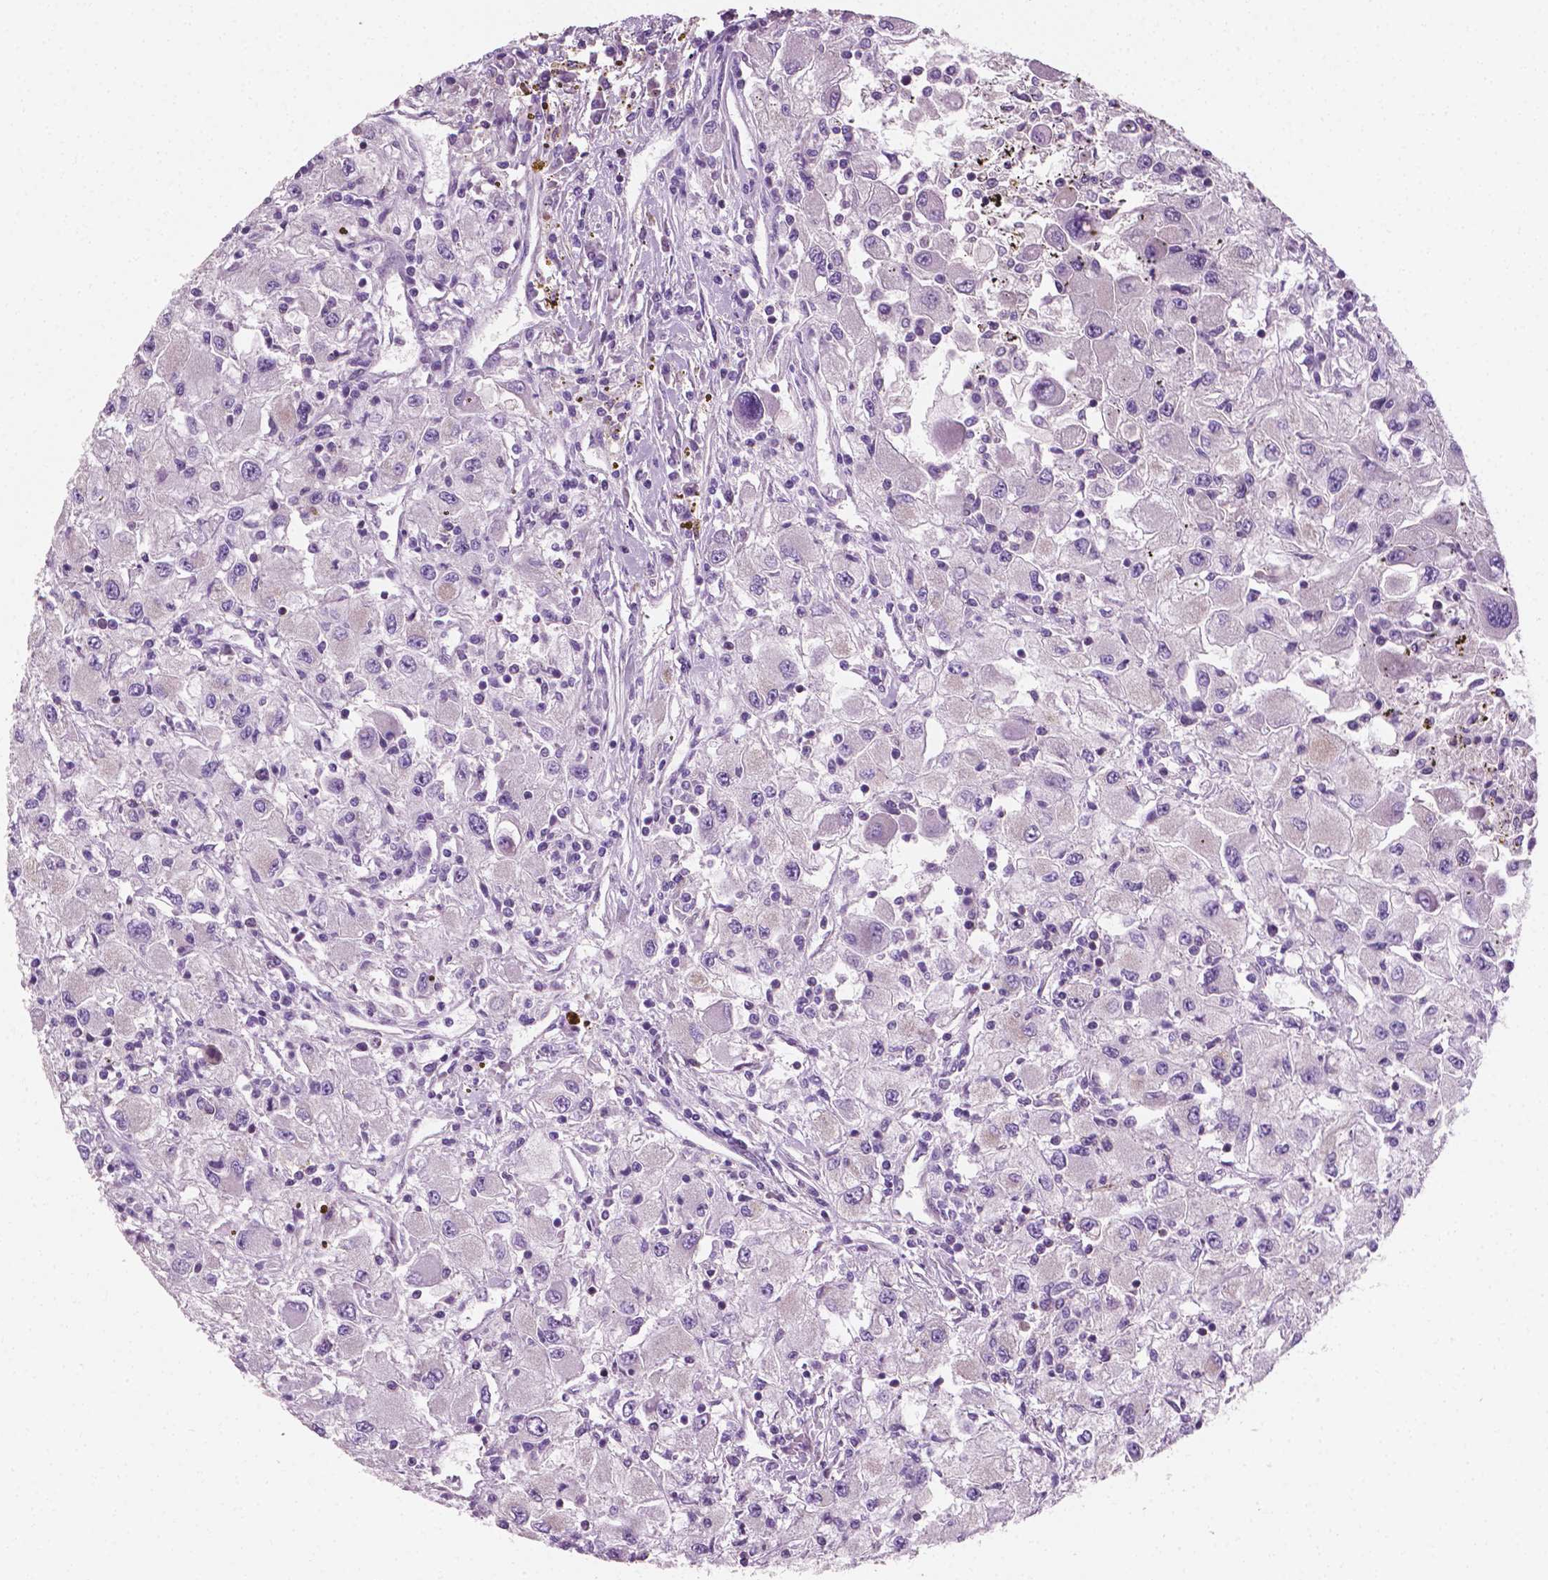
{"staining": {"intensity": "negative", "quantity": "none", "location": "none"}, "tissue": "renal cancer", "cell_type": "Tumor cells", "image_type": "cancer", "snomed": [{"axis": "morphology", "description": "Adenocarcinoma, NOS"}, {"axis": "topography", "description": "Kidney"}], "caption": "Immunohistochemistry histopathology image of human renal adenocarcinoma stained for a protein (brown), which exhibits no positivity in tumor cells.", "gene": "PTX3", "patient": {"sex": "female", "age": 67}}